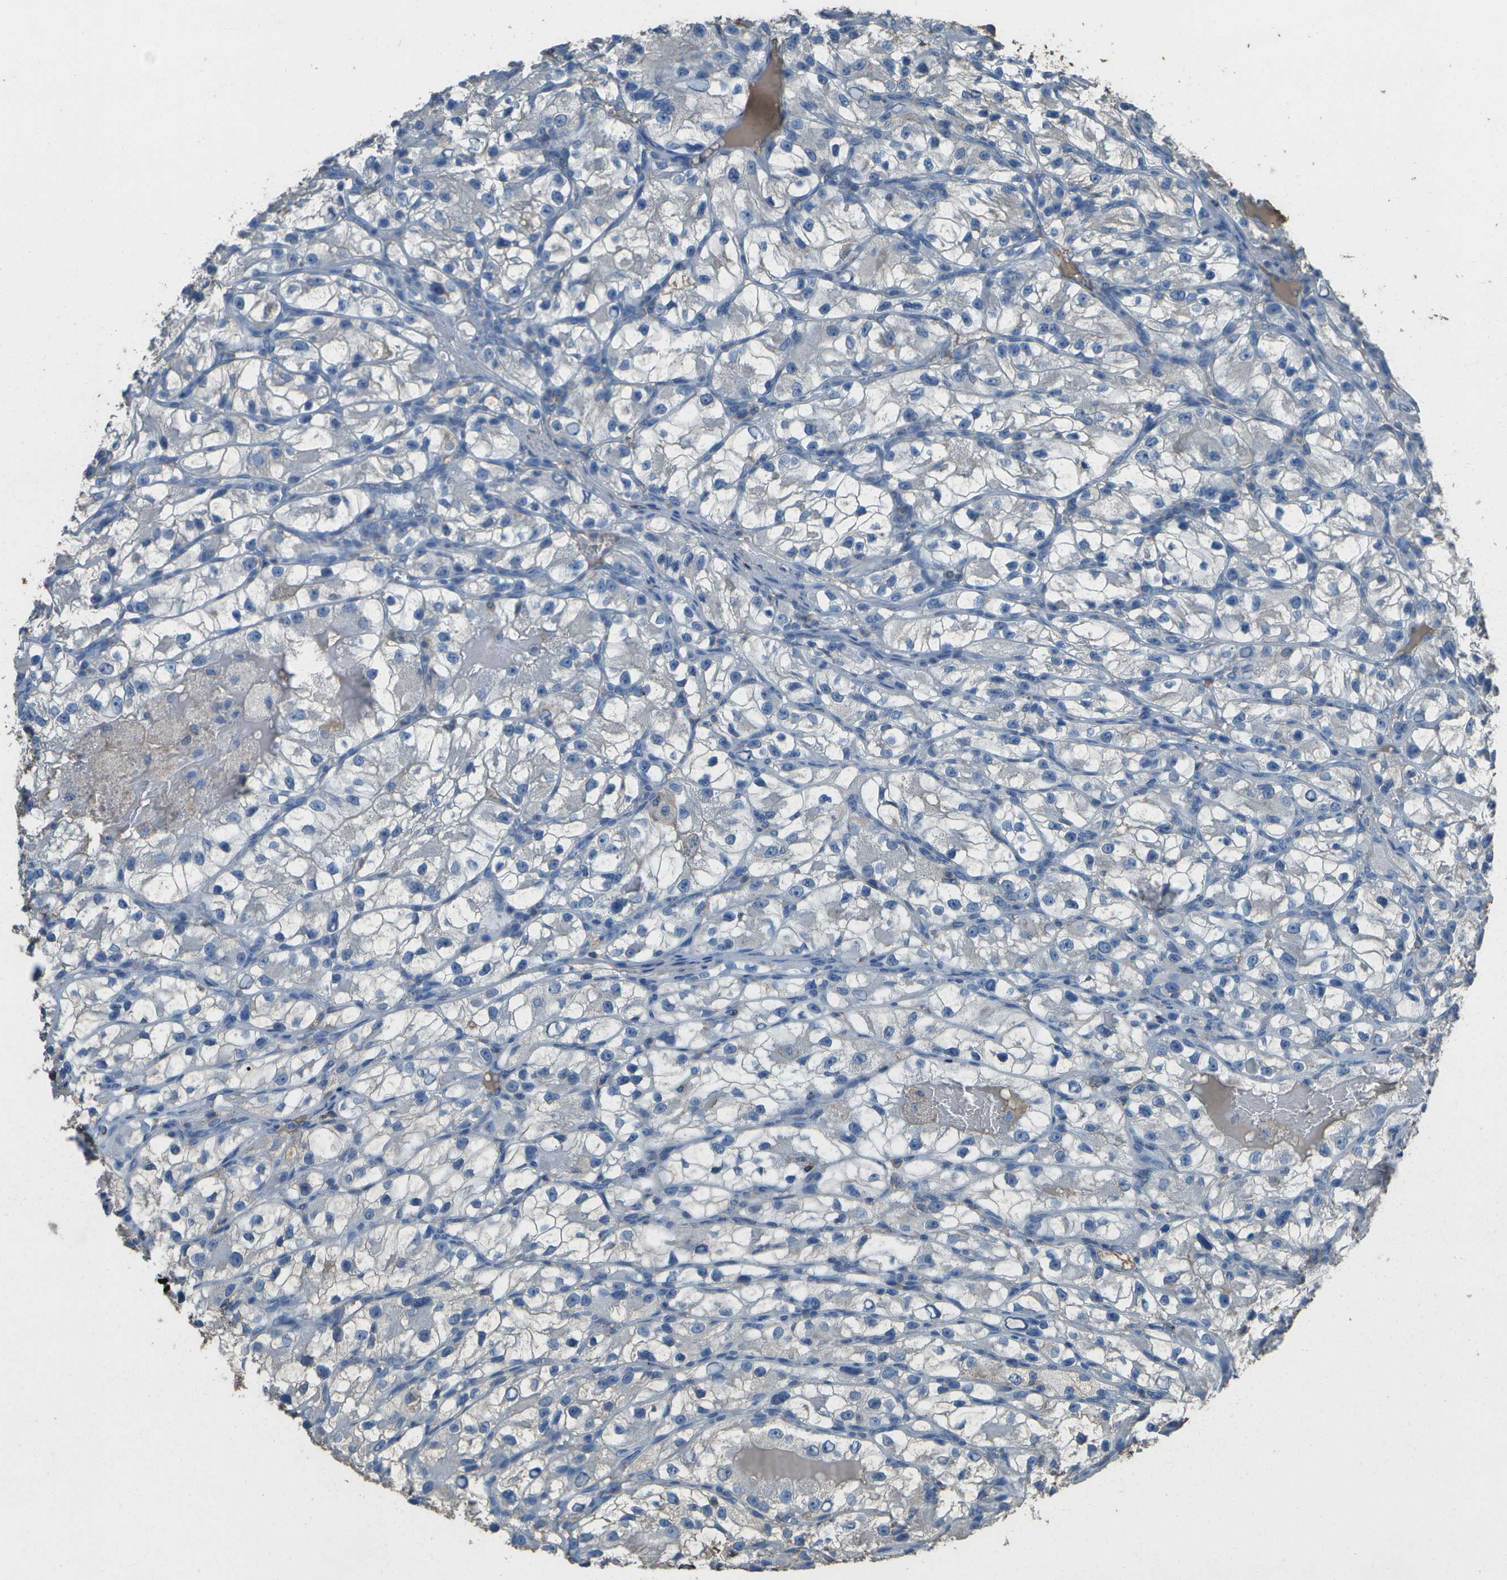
{"staining": {"intensity": "negative", "quantity": "none", "location": "none"}, "tissue": "renal cancer", "cell_type": "Tumor cells", "image_type": "cancer", "snomed": [{"axis": "morphology", "description": "Adenocarcinoma, NOS"}, {"axis": "topography", "description": "Kidney"}], "caption": "The immunohistochemistry (IHC) micrograph has no significant positivity in tumor cells of renal adenocarcinoma tissue.", "gene": "CYP4F11", "patient": {"sex": "female", "age": 57}}